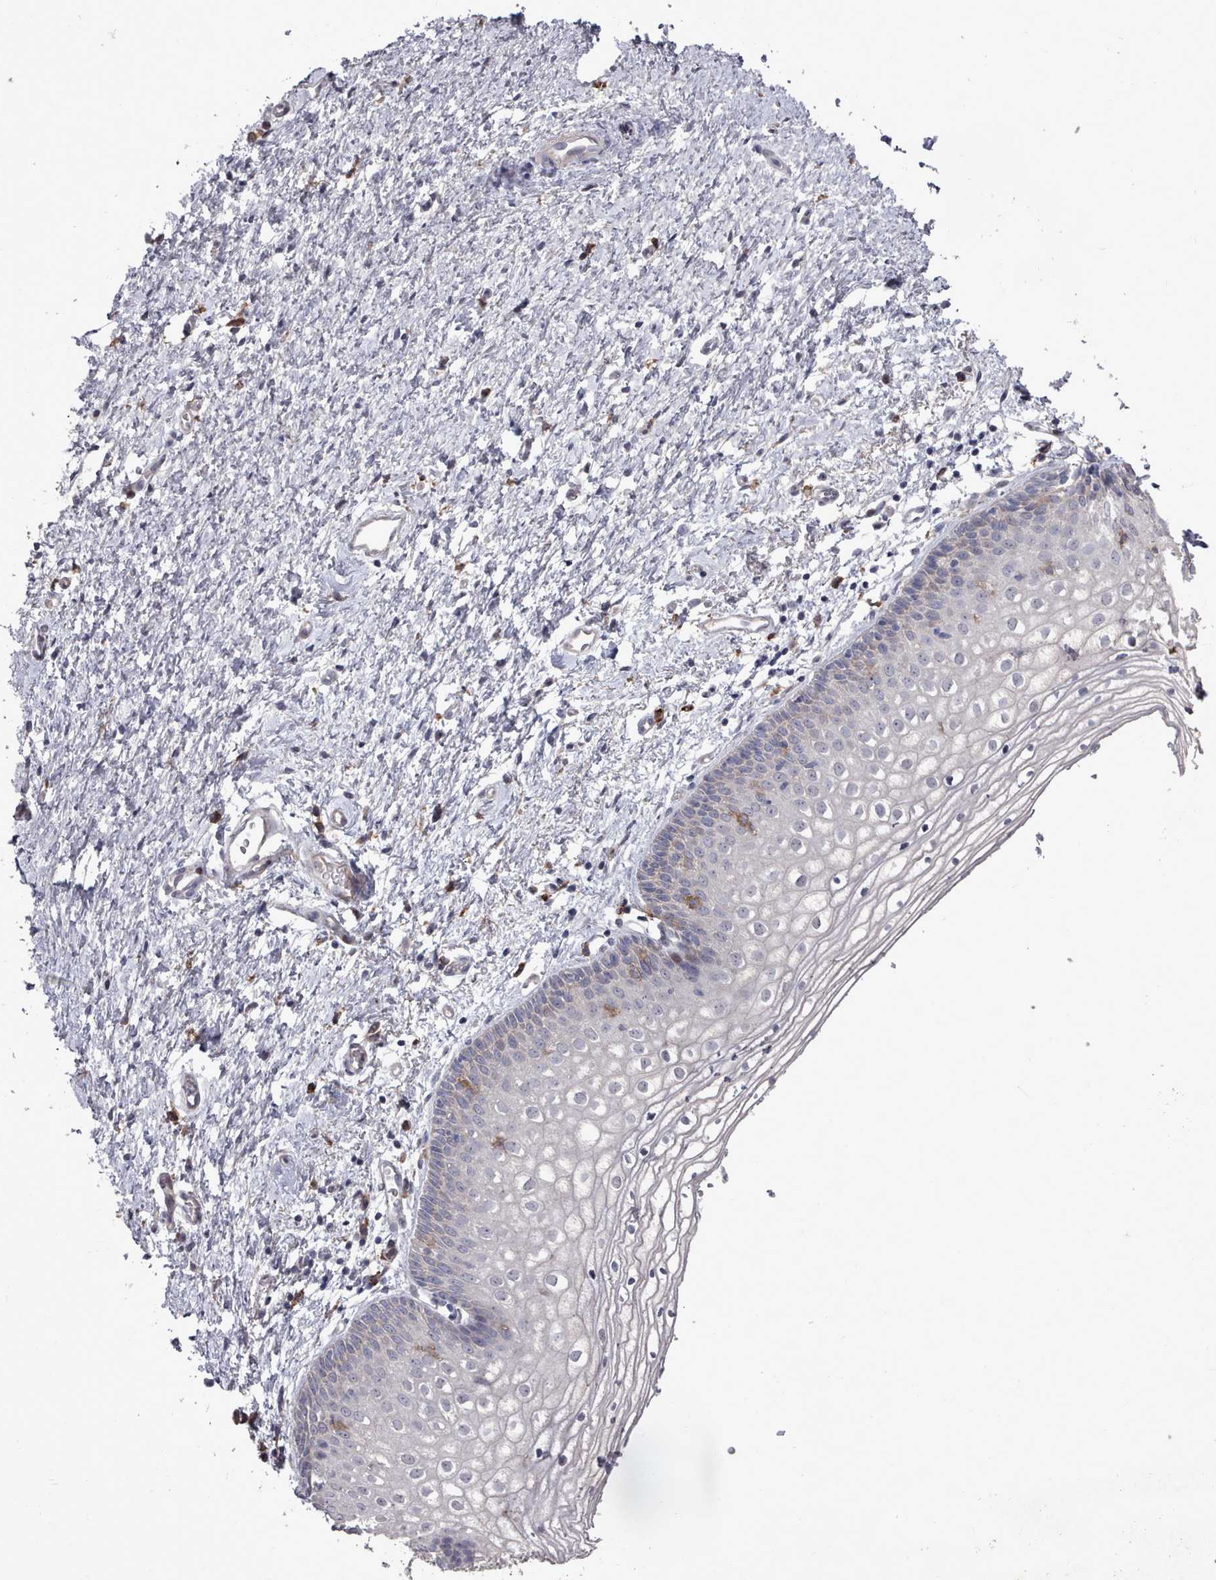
{"staining": {"intensity": "negative", "quantity": "none", "location": "none"}, "tissue": "vagina", "cell_type": "Squamous epithelial cells", "image_type": "normal", "snomed": [{"axis": "morphology", "description": "Normal tissue, NOS"}, {"axis": "topography", "description": "Vagina"}], "caption": "High magnification brightfield microscopy of unremarkable vagina stained with DAB (brown) and counterstained with hematoxylin (blue): squamous epithelial cells show no significant expression. The staining is performed using DAB brown chromogen with nuclei counter-stained in using hematoxylin.", "gene": "COL8A2", "patient": {"sex": "female", "age": 60}}